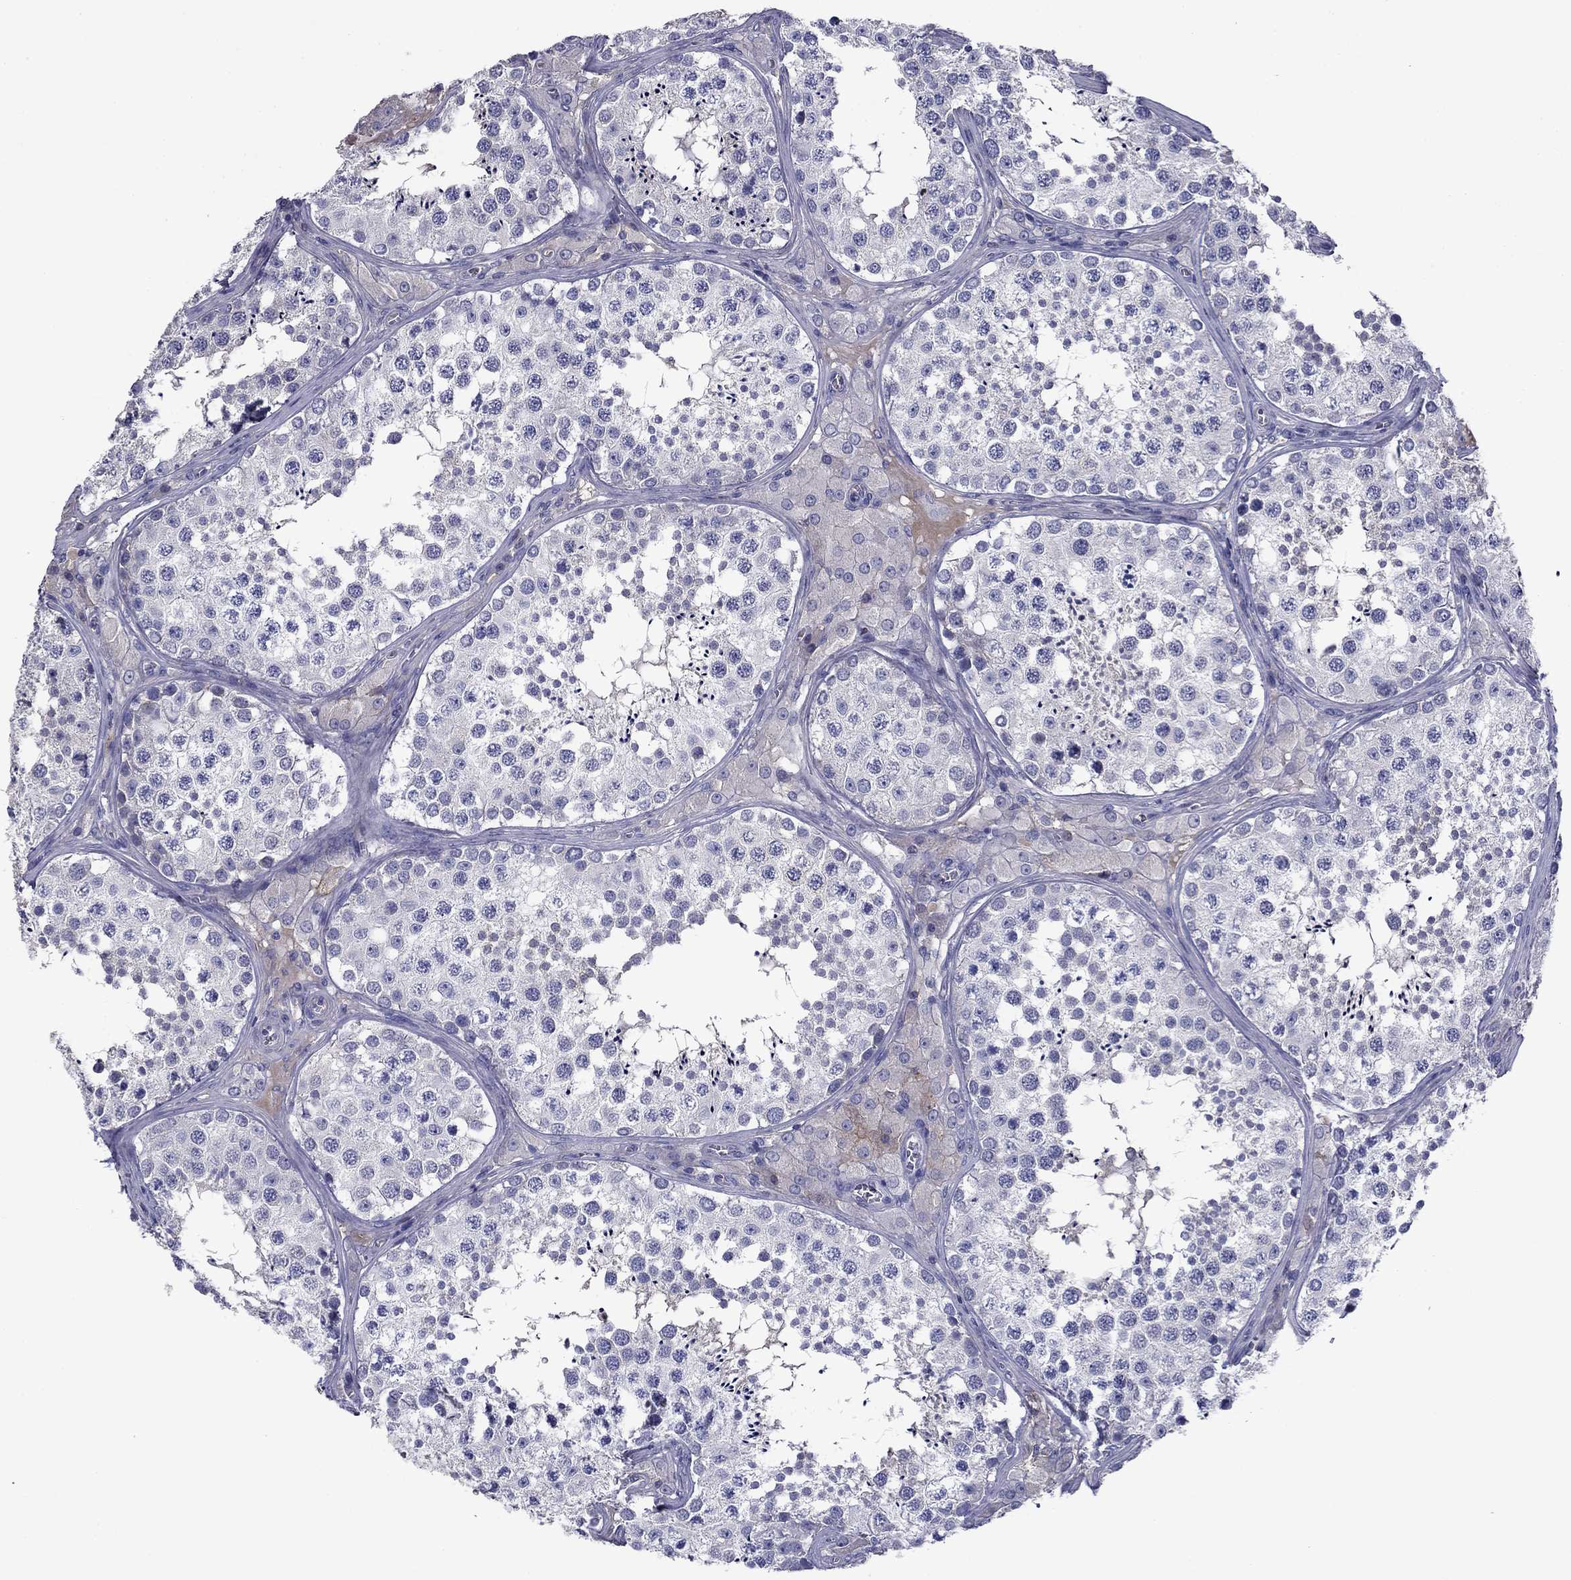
{"staining": {"intensity": "negative", "quantity": "none", "location": "none"}, "tissue": "testis", "cell_type": "Cells in seminiferous ducts", "image_type": "normal", "snomed": [{"axis": "morphology", "description": "Normal tissue, NOS"}, {"axis": "topography", "description": "Testis"}], "caption": "IHC of normal human testis exhibits no staining in cells in seminiferous ducts.", "gene": "CNDP1", "patient": {"sex": "male", "age": 34}}